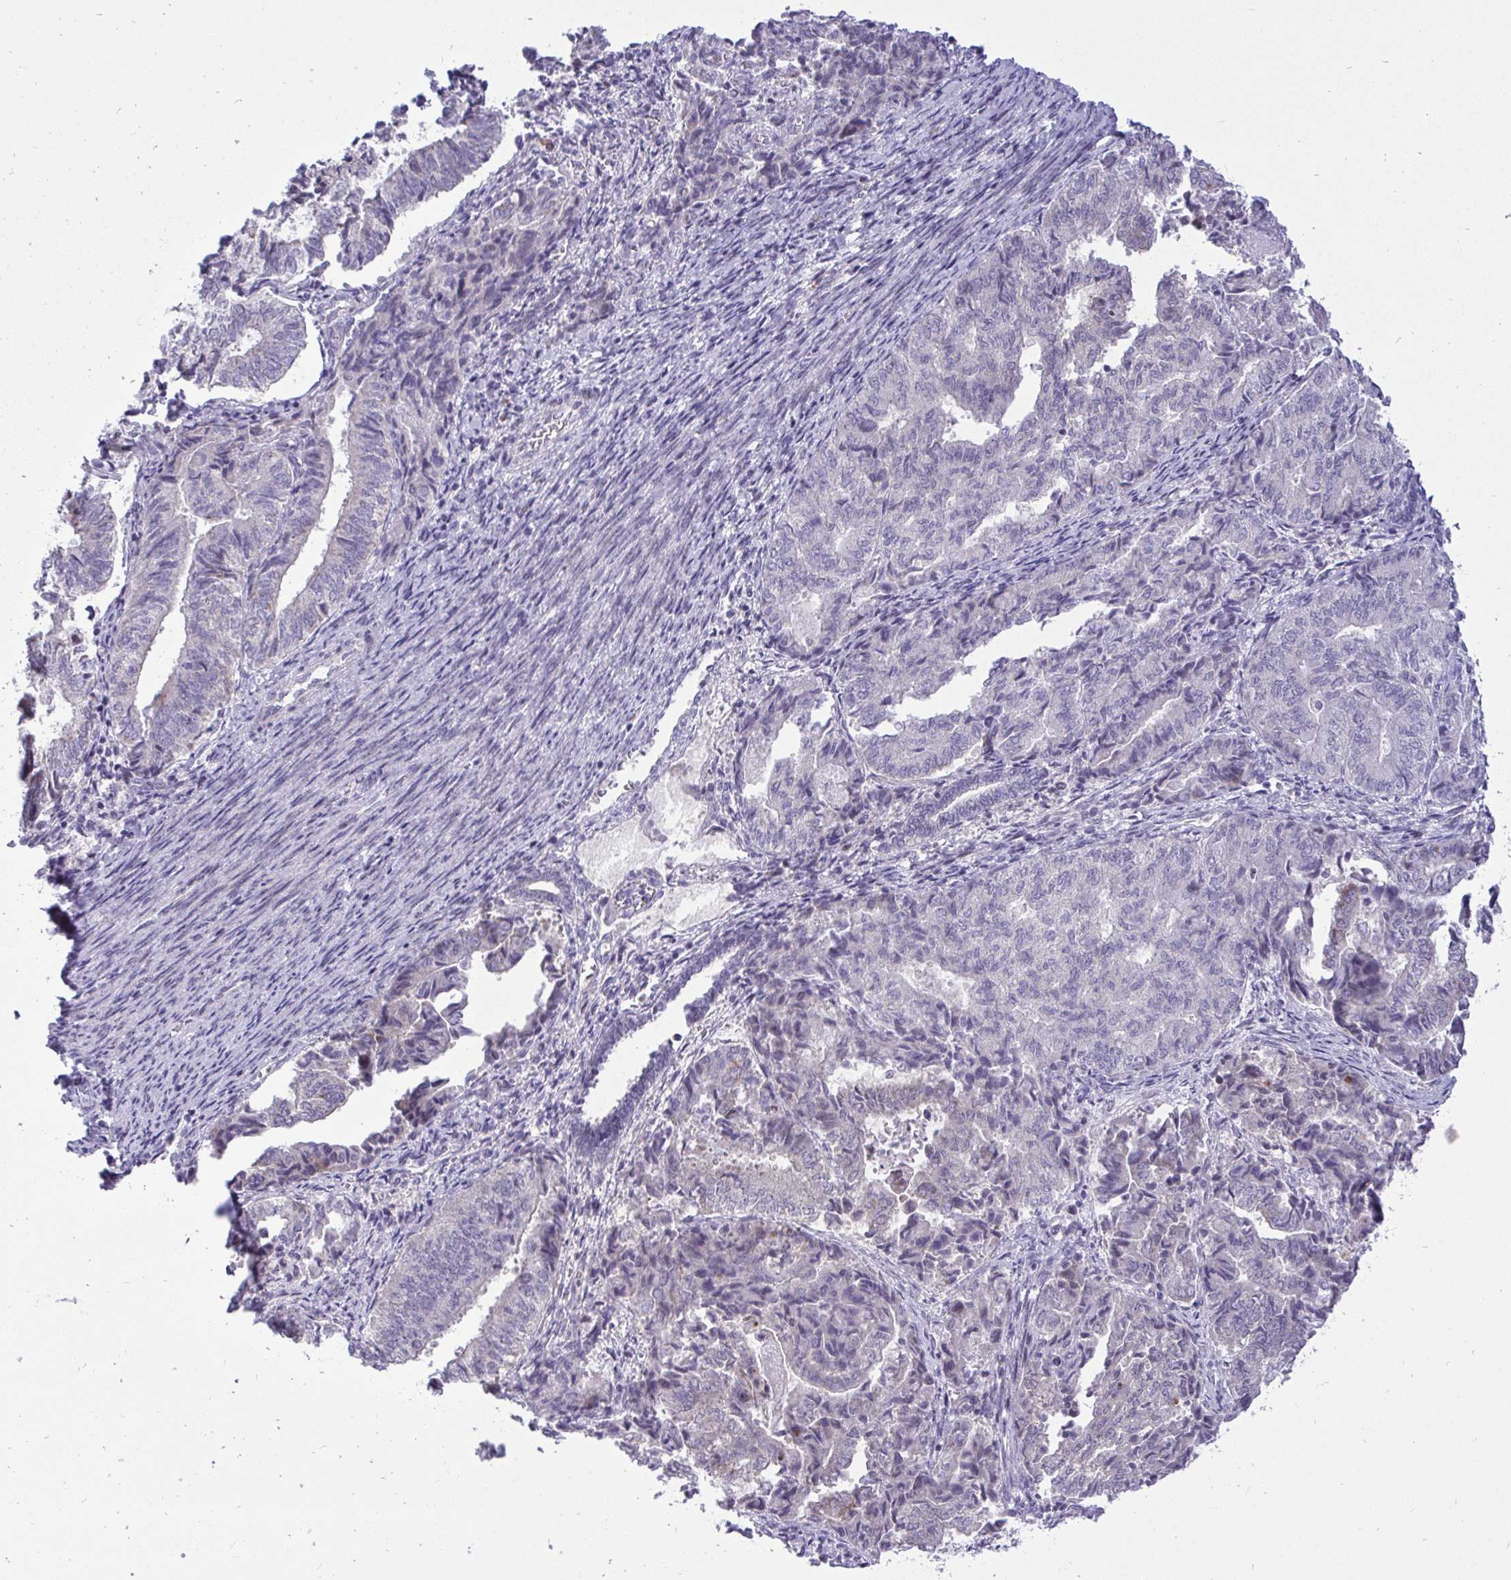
{"staining": {"intensity": "negative", "quantity": "none", "location": "none"}, "tissue": "endometrial cancer", "cell_type": "Tumor cells", "image_type": "cancer", "snomed": [{"axis": "morphology", "description": "Adenocarcinoma, NOS"}, {"axis": "topography", "description": "Endometrium"}], "caption": "IHC micrograph of human endometrial cancer stained for a protein (brown), which demonstrates no positivity in tumor cells. (DAB immunohistochemistry (IHC) with hematoxylin counter stain).", "gene": "EPOP", "patient": {"sex": "female", "age": 80}}